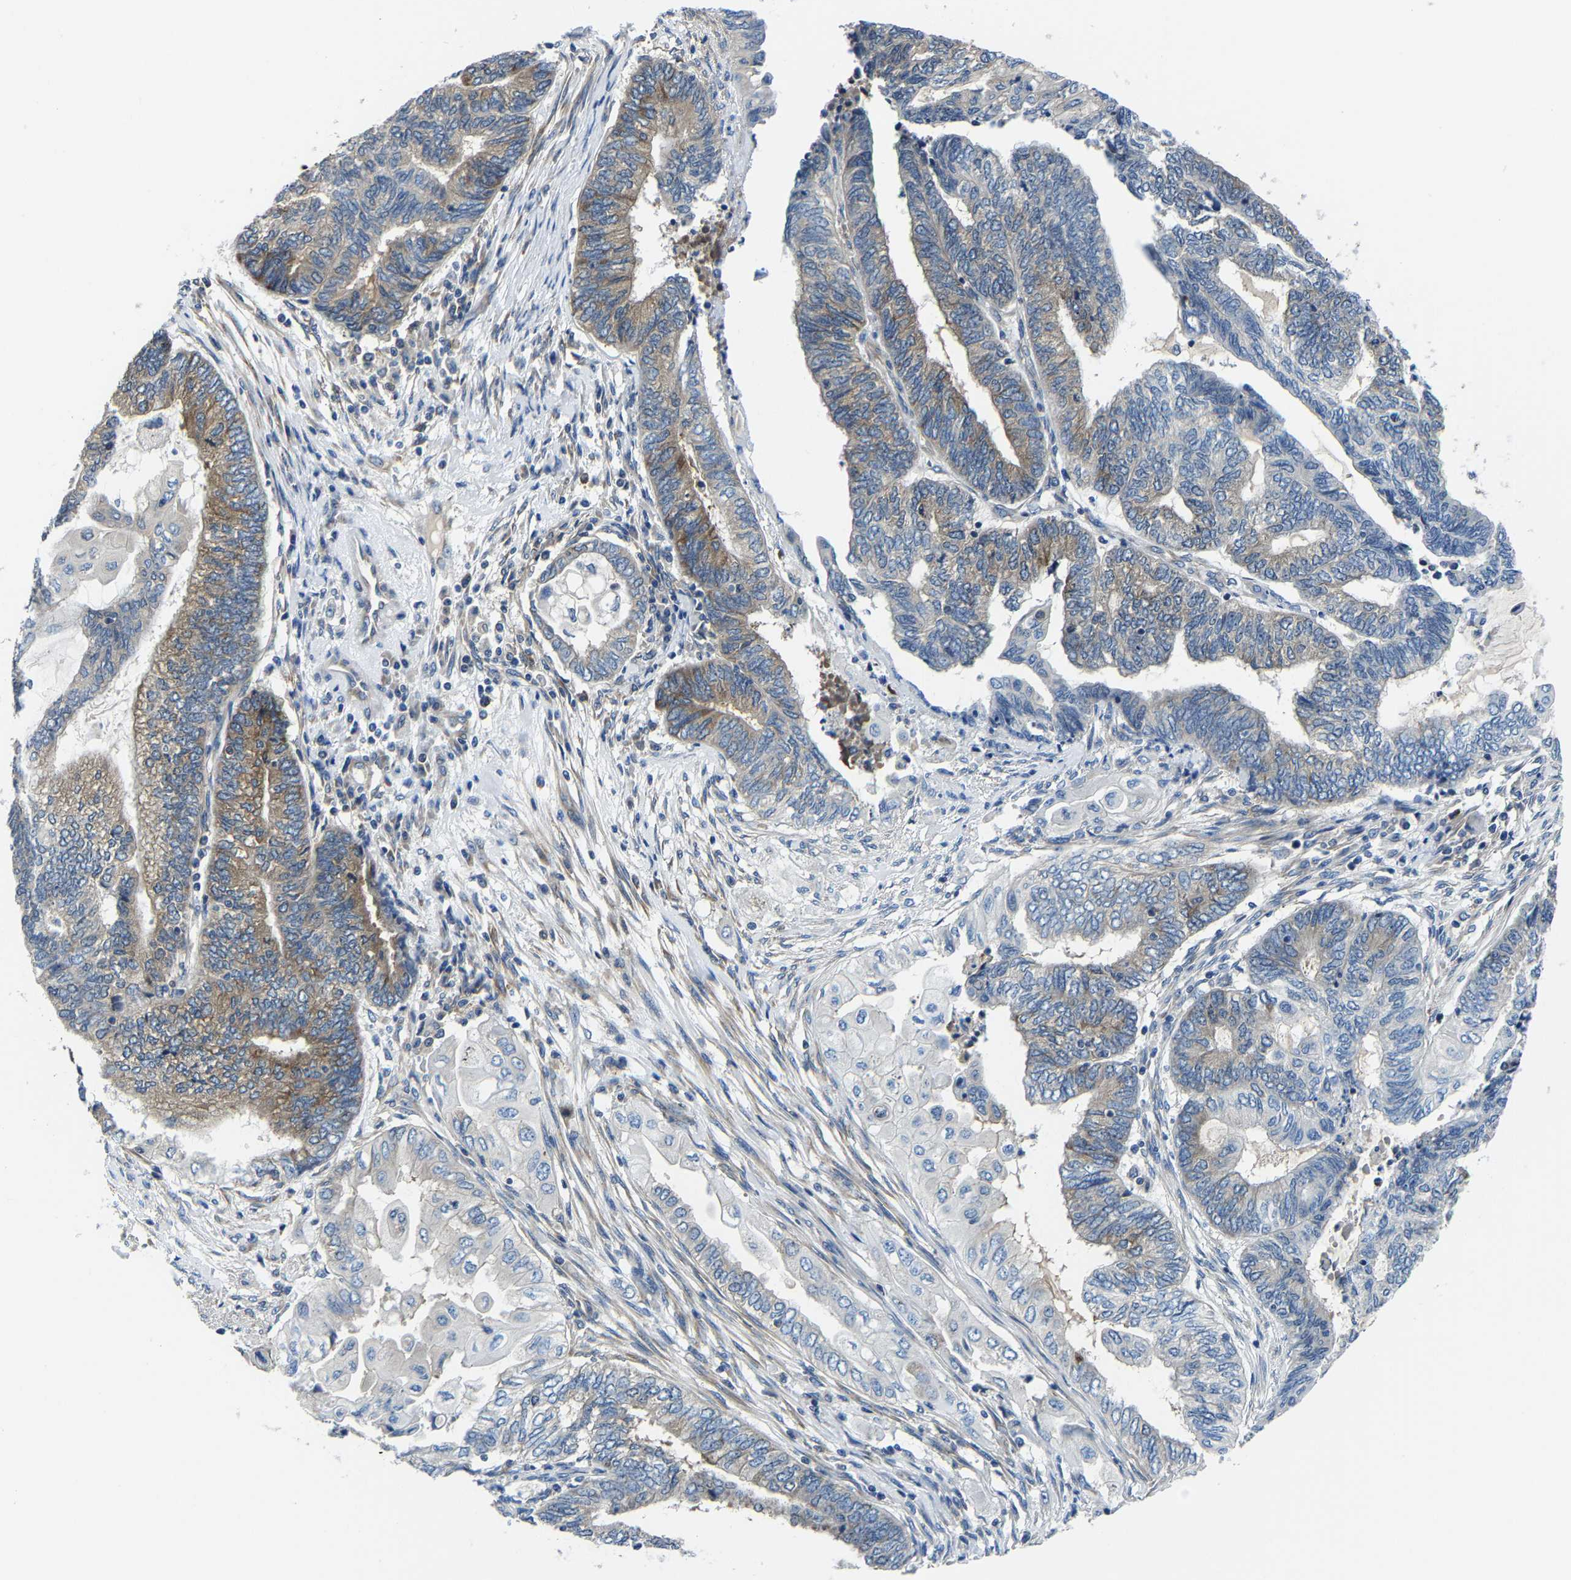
{"staining": {"intensity": "moderate", "quantity": "25%-75%", "location": "cytoplasmic/membranous"}, "tissue": "endometrial cancer", "cell_type": "Tumor cells", "image_type": "cancer", "snomed": [{"axis": "morphology", "description": "Adenocarcinoma, NOS"}, {"axis": "topography", "description": "Uterus"}, {"axis": "topography", "description": "Endometrium"}], "caption": "Approximately 25%-75% of tumor cells in human endometrial adenocarcinoma demonstrate moderate cytoplasmic/membranous protein expression as visualized by brown immunohistochemical staining.", "gene": "G3BP2", "patient": {"sex": "female", "age": 70}}